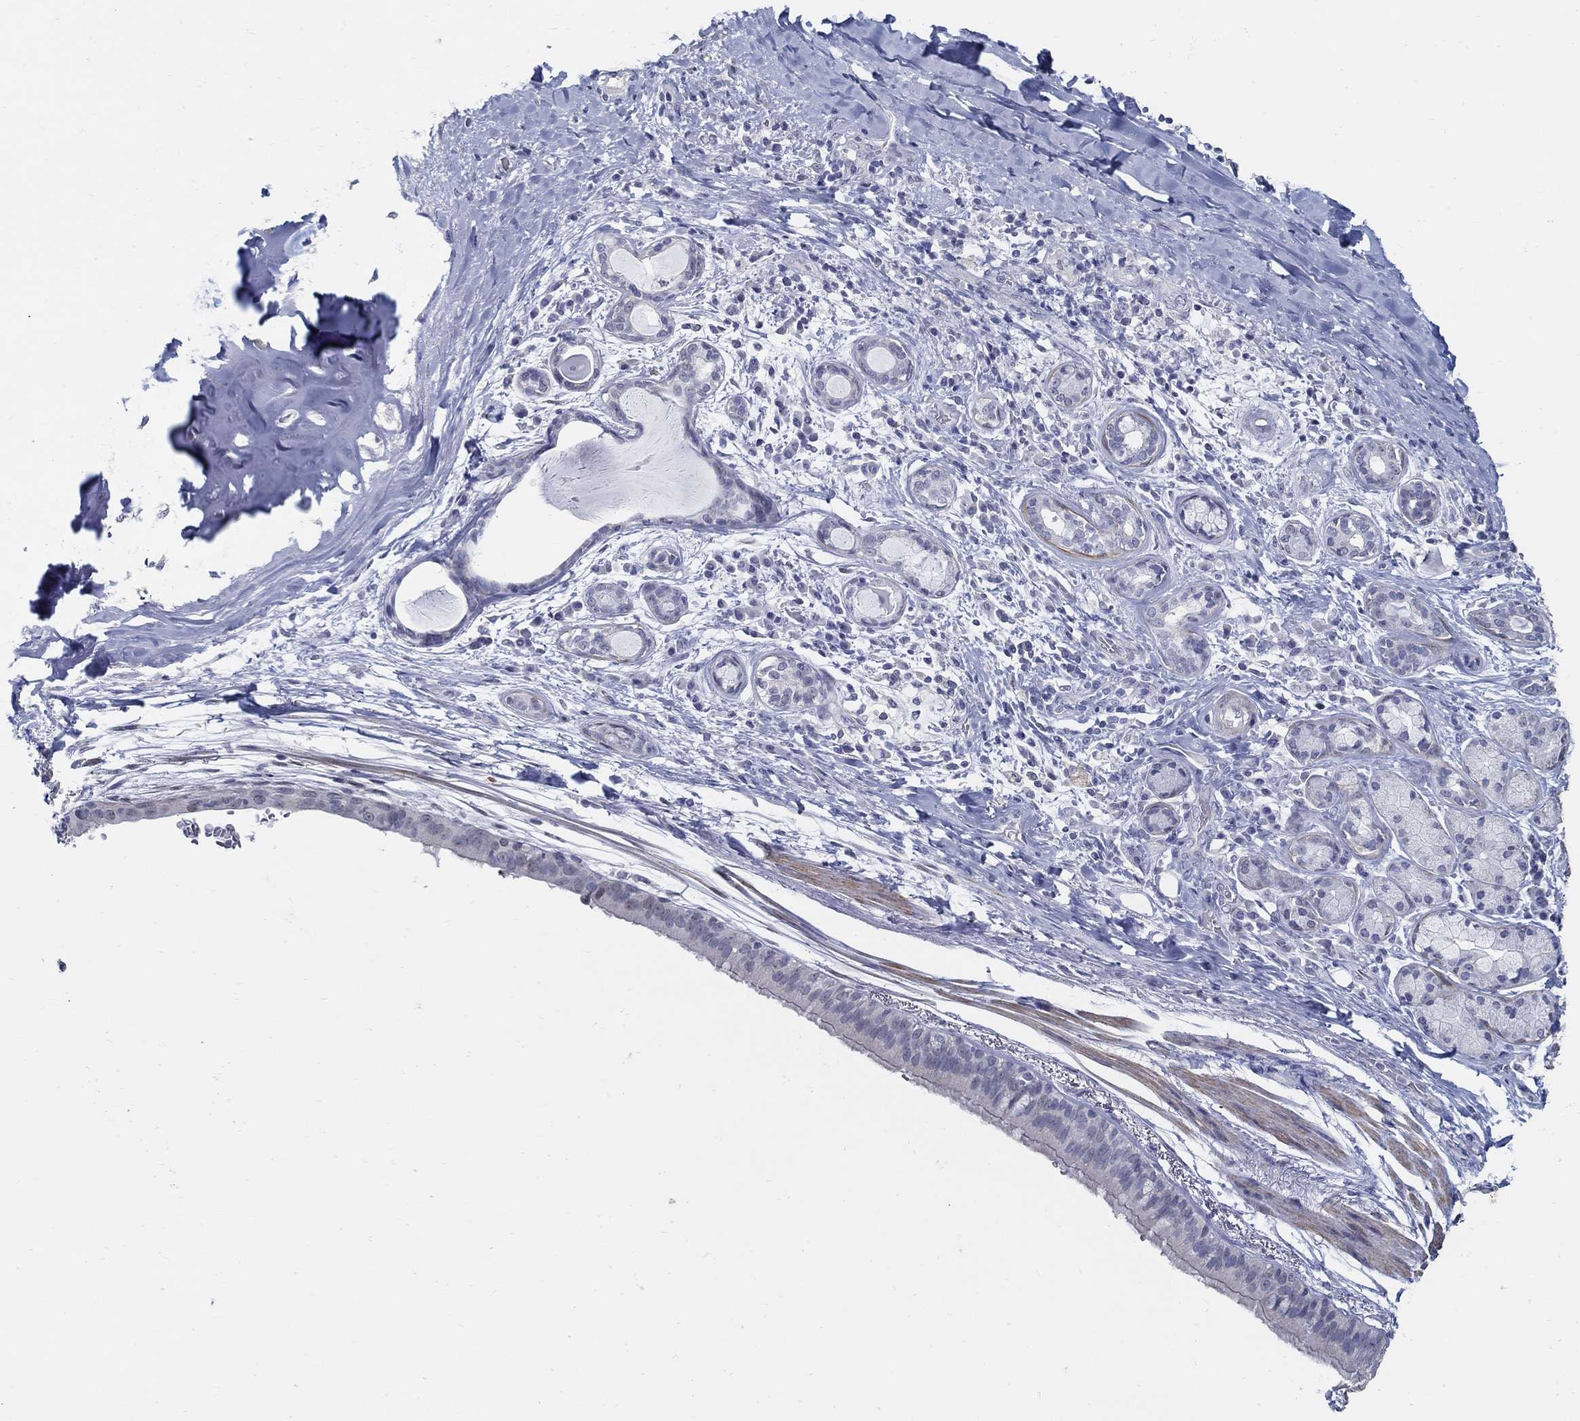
{"staining": {"intensity": "negative", "quantity": "none", "location": "none"}, "tissue": "bronchus", "cell_type": "Respiratory epithelial cells", "image_type": "normal", "snomed": [{"axis": "morphology", "description": "Normal tissue, NOS"}, {"axis": "morphology", "description": "Squamous cell carcinoma, NOS"}, {"axis": "topography", "description": "Bronchus"}, {"axis": "topography", "description": "Lung"}], "caption": "IHC of benign bronchus demonstrates no staining in respiratory epithelial cells. (DAB immunohistochemistry (IHC) visualized using brightfield microscopy, high magnification).", "gene": "USP29", "patient": {"sex": "male", "age": 69}}